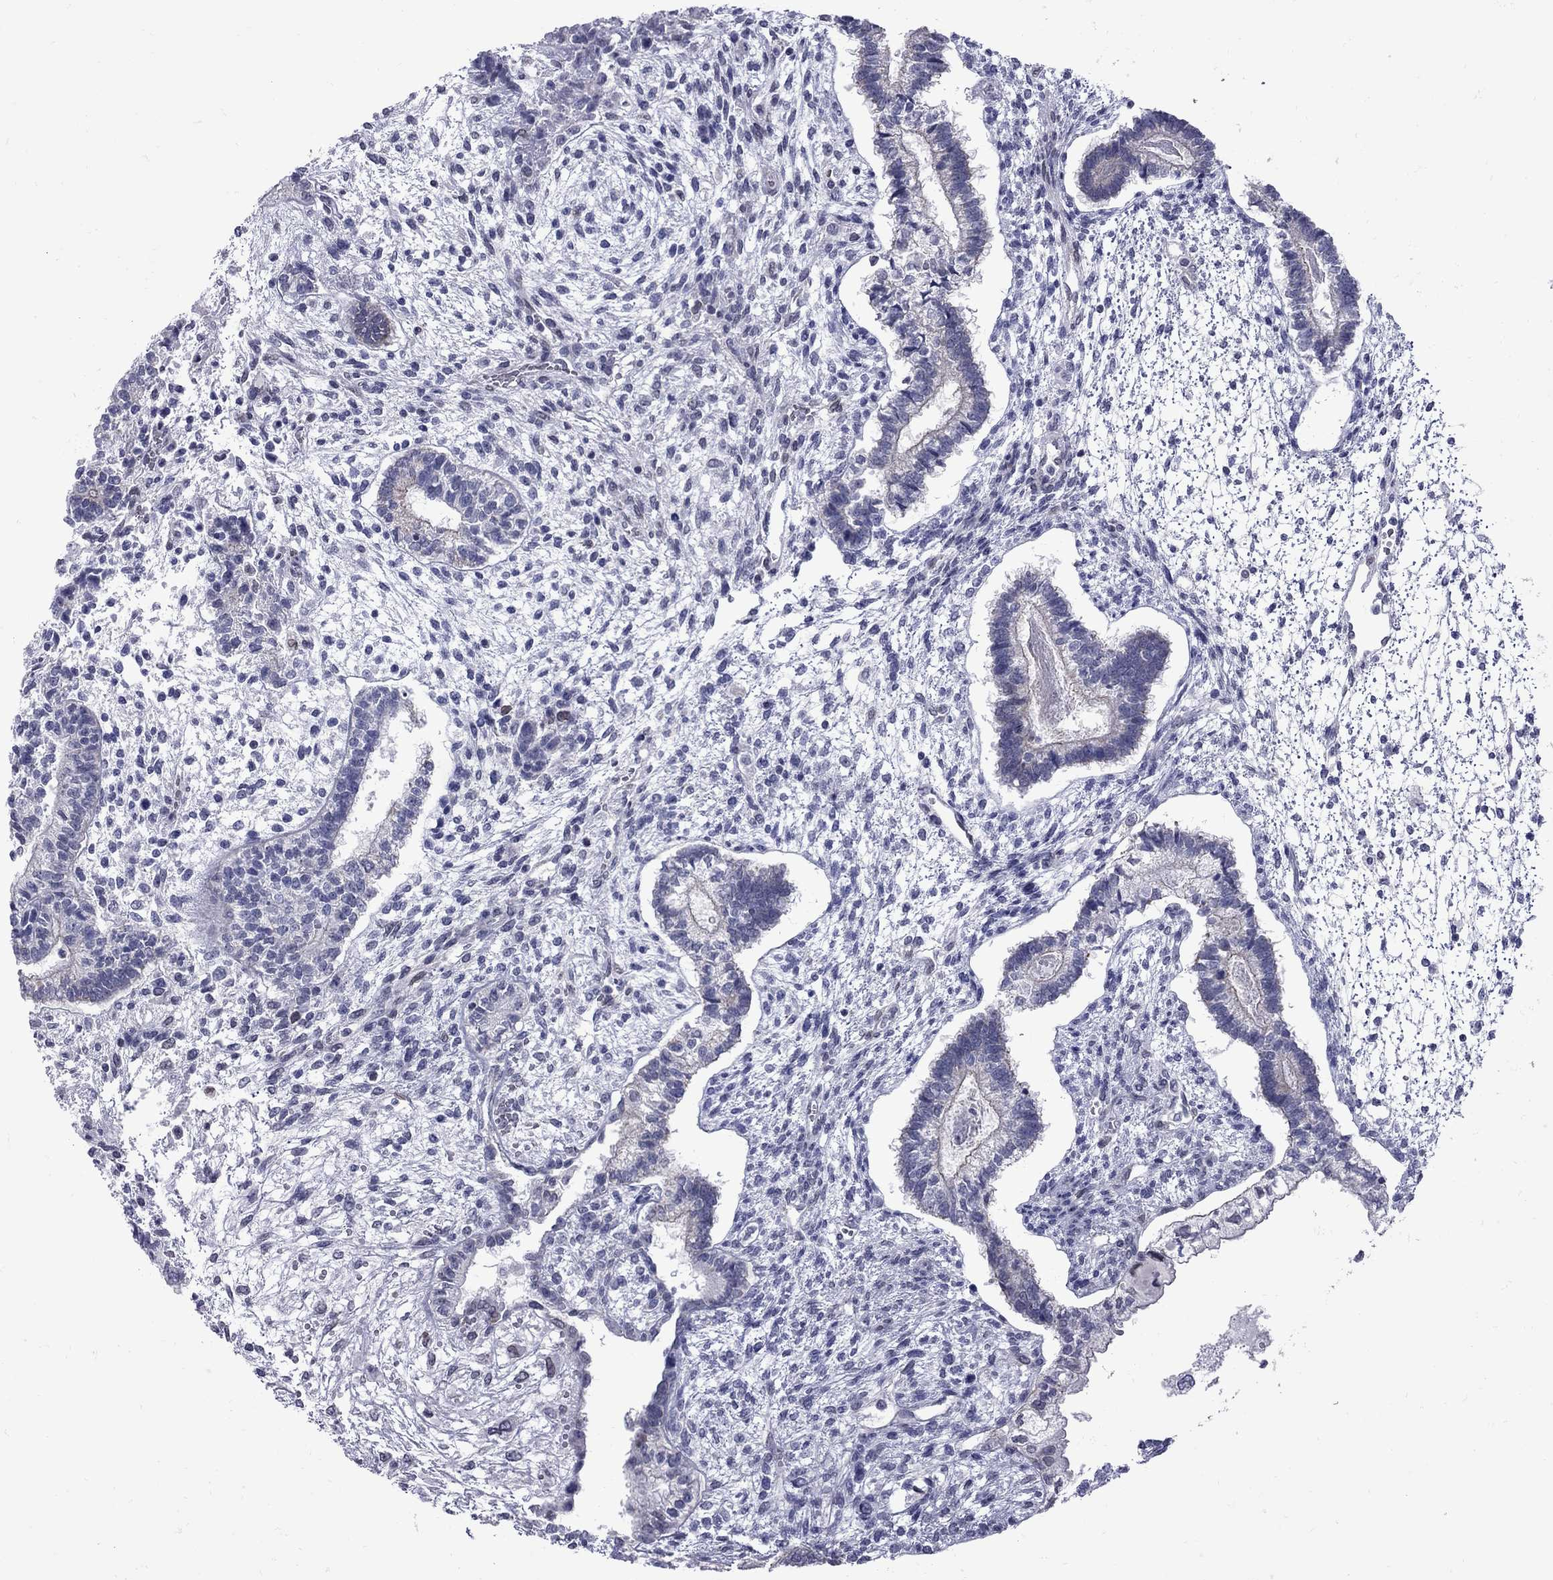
{"staining": {"intensity": "negative", "quantity": "none", "location": "none"}, "tissue": "testis cancer", "cell_type": "Tumor cells", "image_type": "cancer", "snomed": [{"axis": "morphology", "description": "Carcinoma, Embryonal, NOS"}, {"axis": "topography", "description": "Testis"}], "caption": "A high-resolution micrograph shows immunohistochemistry (IHC) staining of testis cancer (embryonal carcinoma), which exhibits no significant expression in tumor cells.", "gene": "CLTCL1", "patient": {"sex": "male", "age": 37}}